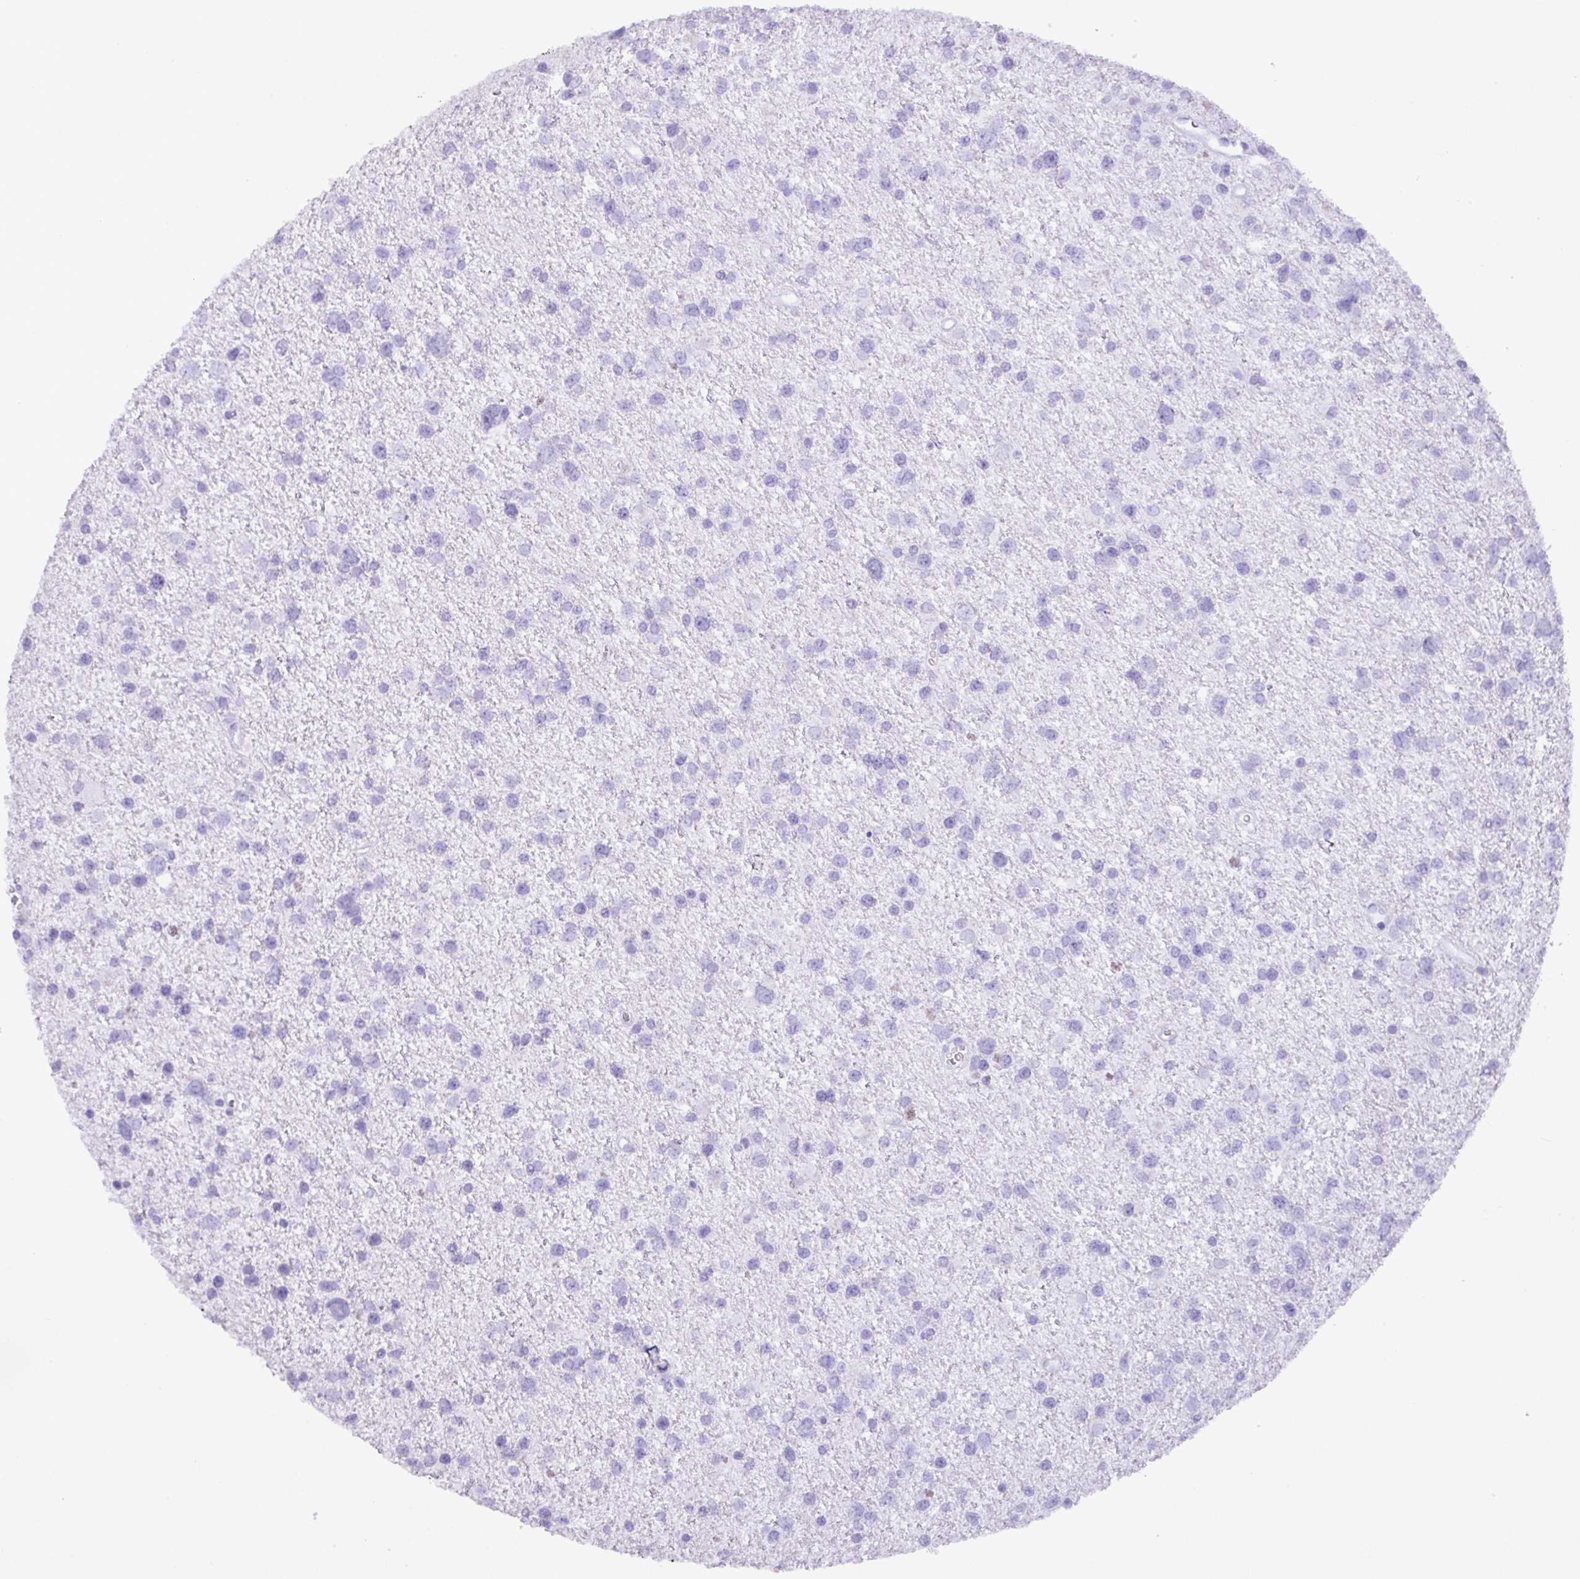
{"staining": {"intensity": "negative", "quantity": "none", "location": "none"}, "tissue": "glioma", "cell_type": "Tumor cells", "image_type": "cancer", "snomed": [{"axis": "morphology", "description": "Glioma, malignant, Low grade"}, {"axis": "topography", "description": "Brain"}], "caption": "High magnification brightfield microscopy of malignant low-grade glioma stained with DAB (brown) and counterstained with hematoxylin (blue): tumor cells show no significant expression. (Brightfield microscopy of DAB (3,3'-diaminobenzidine) immunohistochemistry (IHC) at high magnification).", "gene": "C4orf33", "patient": {"sex": "female", "age": 55}}